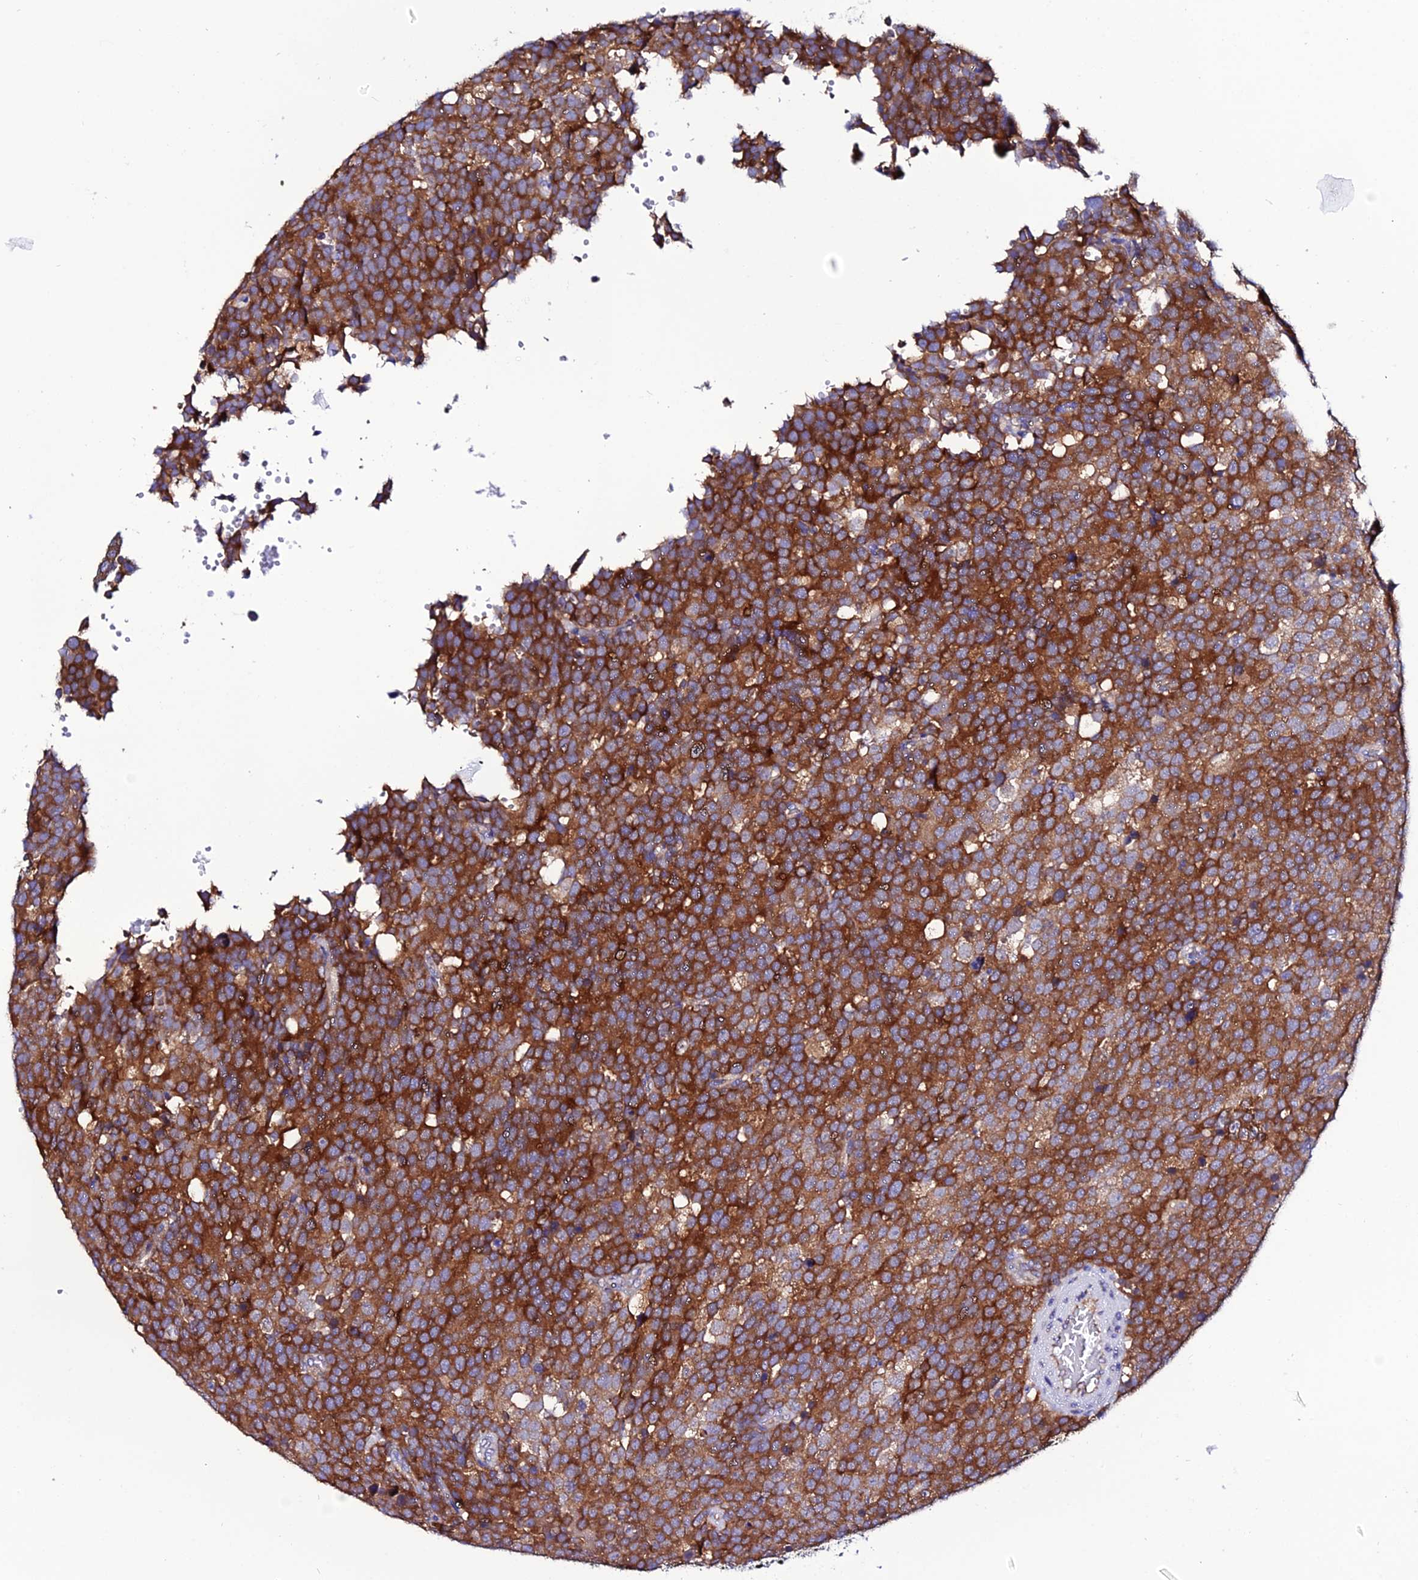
{"staining": {"intensity": "strong", "quantity": ">75%", "location": "cytoplasmic/membranous"}, "tissue": "testis cancer", "cell_type": "Tumor cells", "image_type": "cancer", "snomed": [{"axis": "morphology", "description": "Seminoma, NOS"}, {"axis": "topography", "description": "Testis"}], "caption": "This photomicrograph reveals immunohistochemistry (IHC) staining of testis seminoma, with high strong cytoplasmic/membranous staining in approximately >75% of tumor cells.", "gene": "EEF1G", "patient": {"sex": "male", "age": 71}}